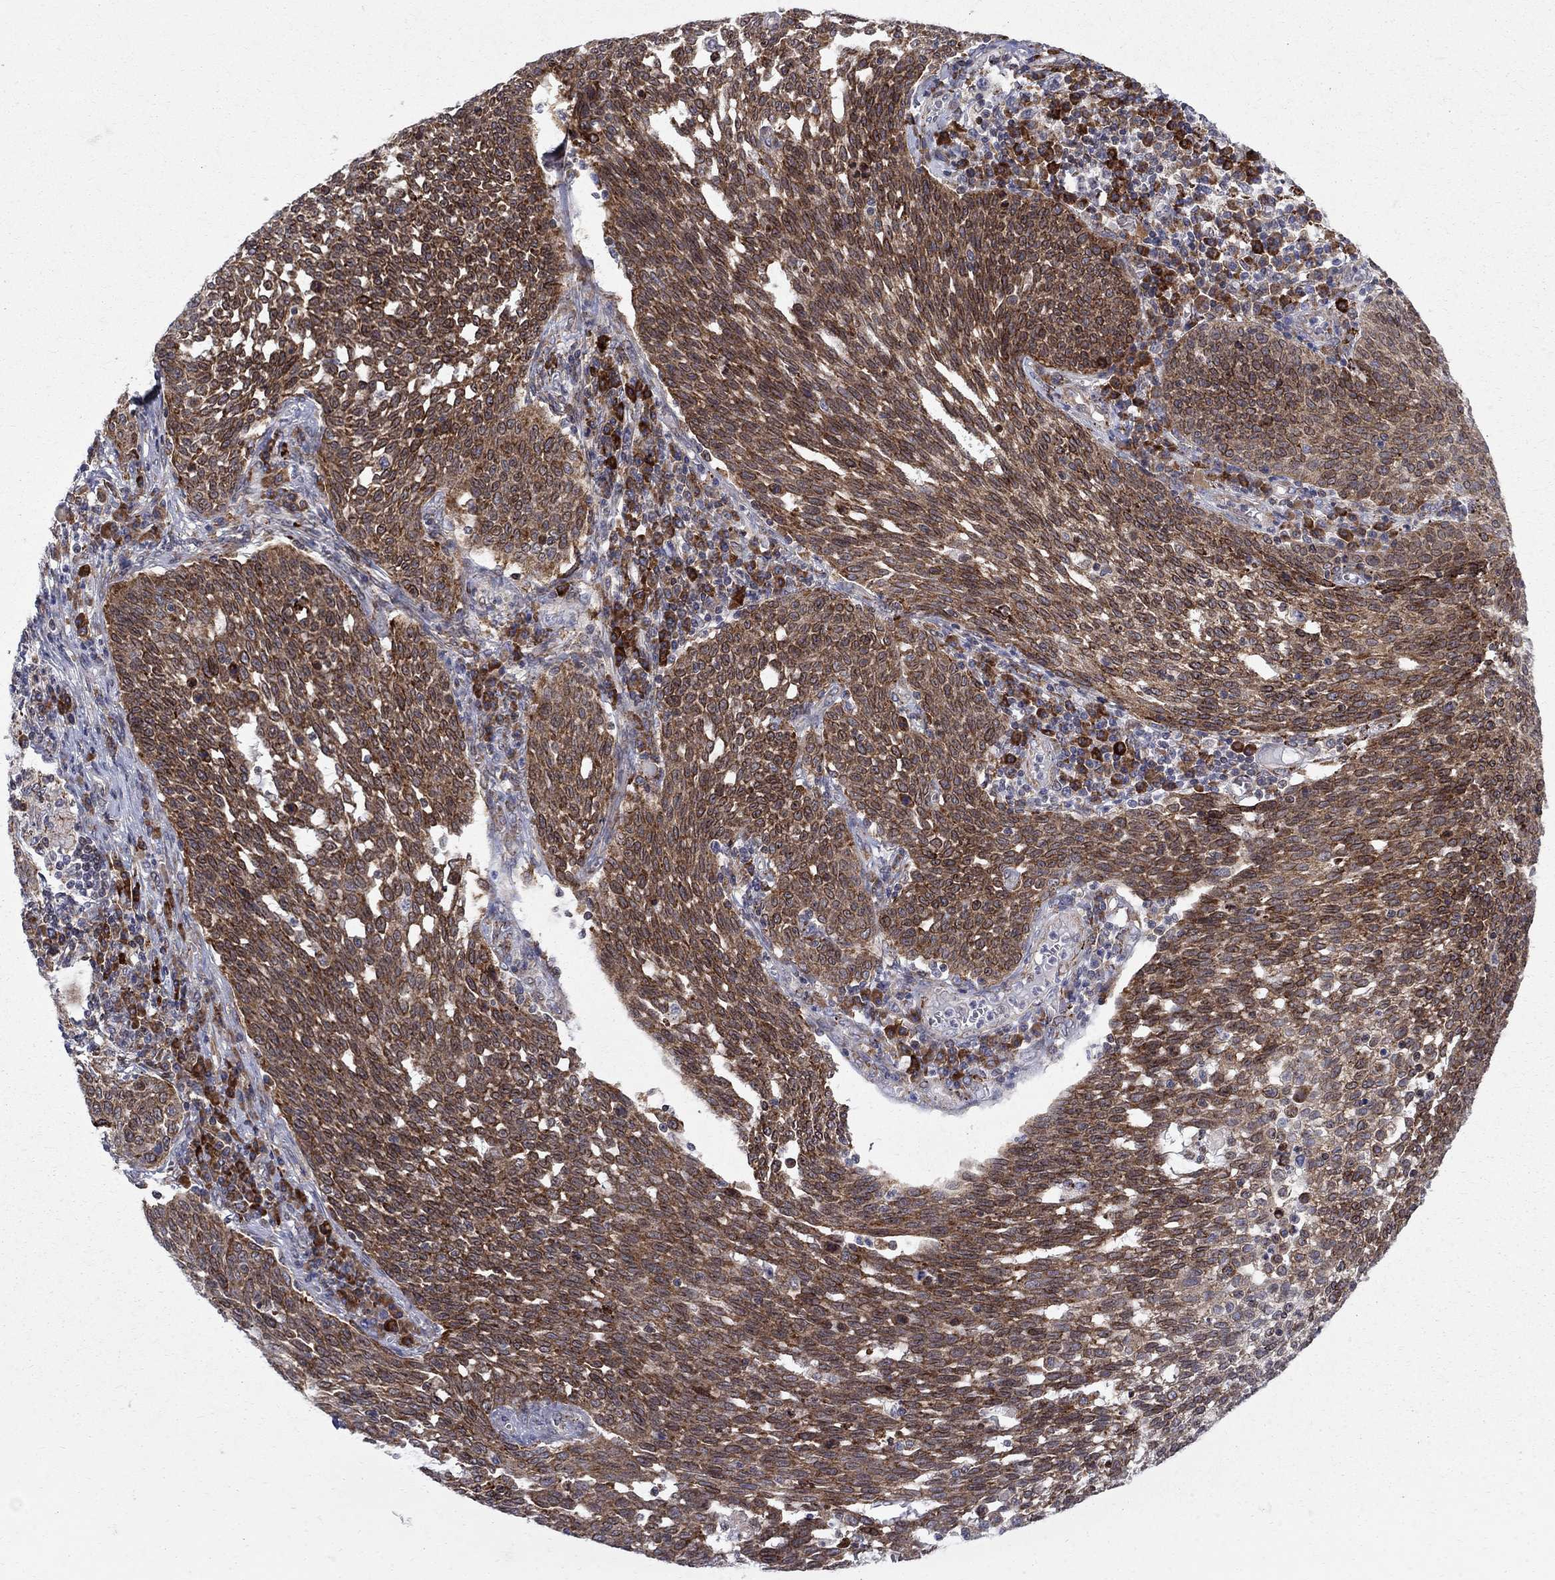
{"staining": {"intensity": "moderate", "quantity": "25%-75%", "location": "cytoplasmic/membranous,nuclear"}, "tissue": "cervical cancer", "cell_type": "Tumor cells", "image_type": "cancer", "snomed": [{"axis": "morphology", "description": "Squamous cell carcinoma, NOS"}, {"axis": "topography", "description": "Cervix"}], "caption": "Brown immunohistochemical staining in cervical cancer (squamous cell carcinoma) demonstrates moderate cytoplasmic/membranous and nuclear expression in about 25%-75% of tumor cells.", "gene": "CAB39L", "patient": {"sex": "female", "age": 34}}